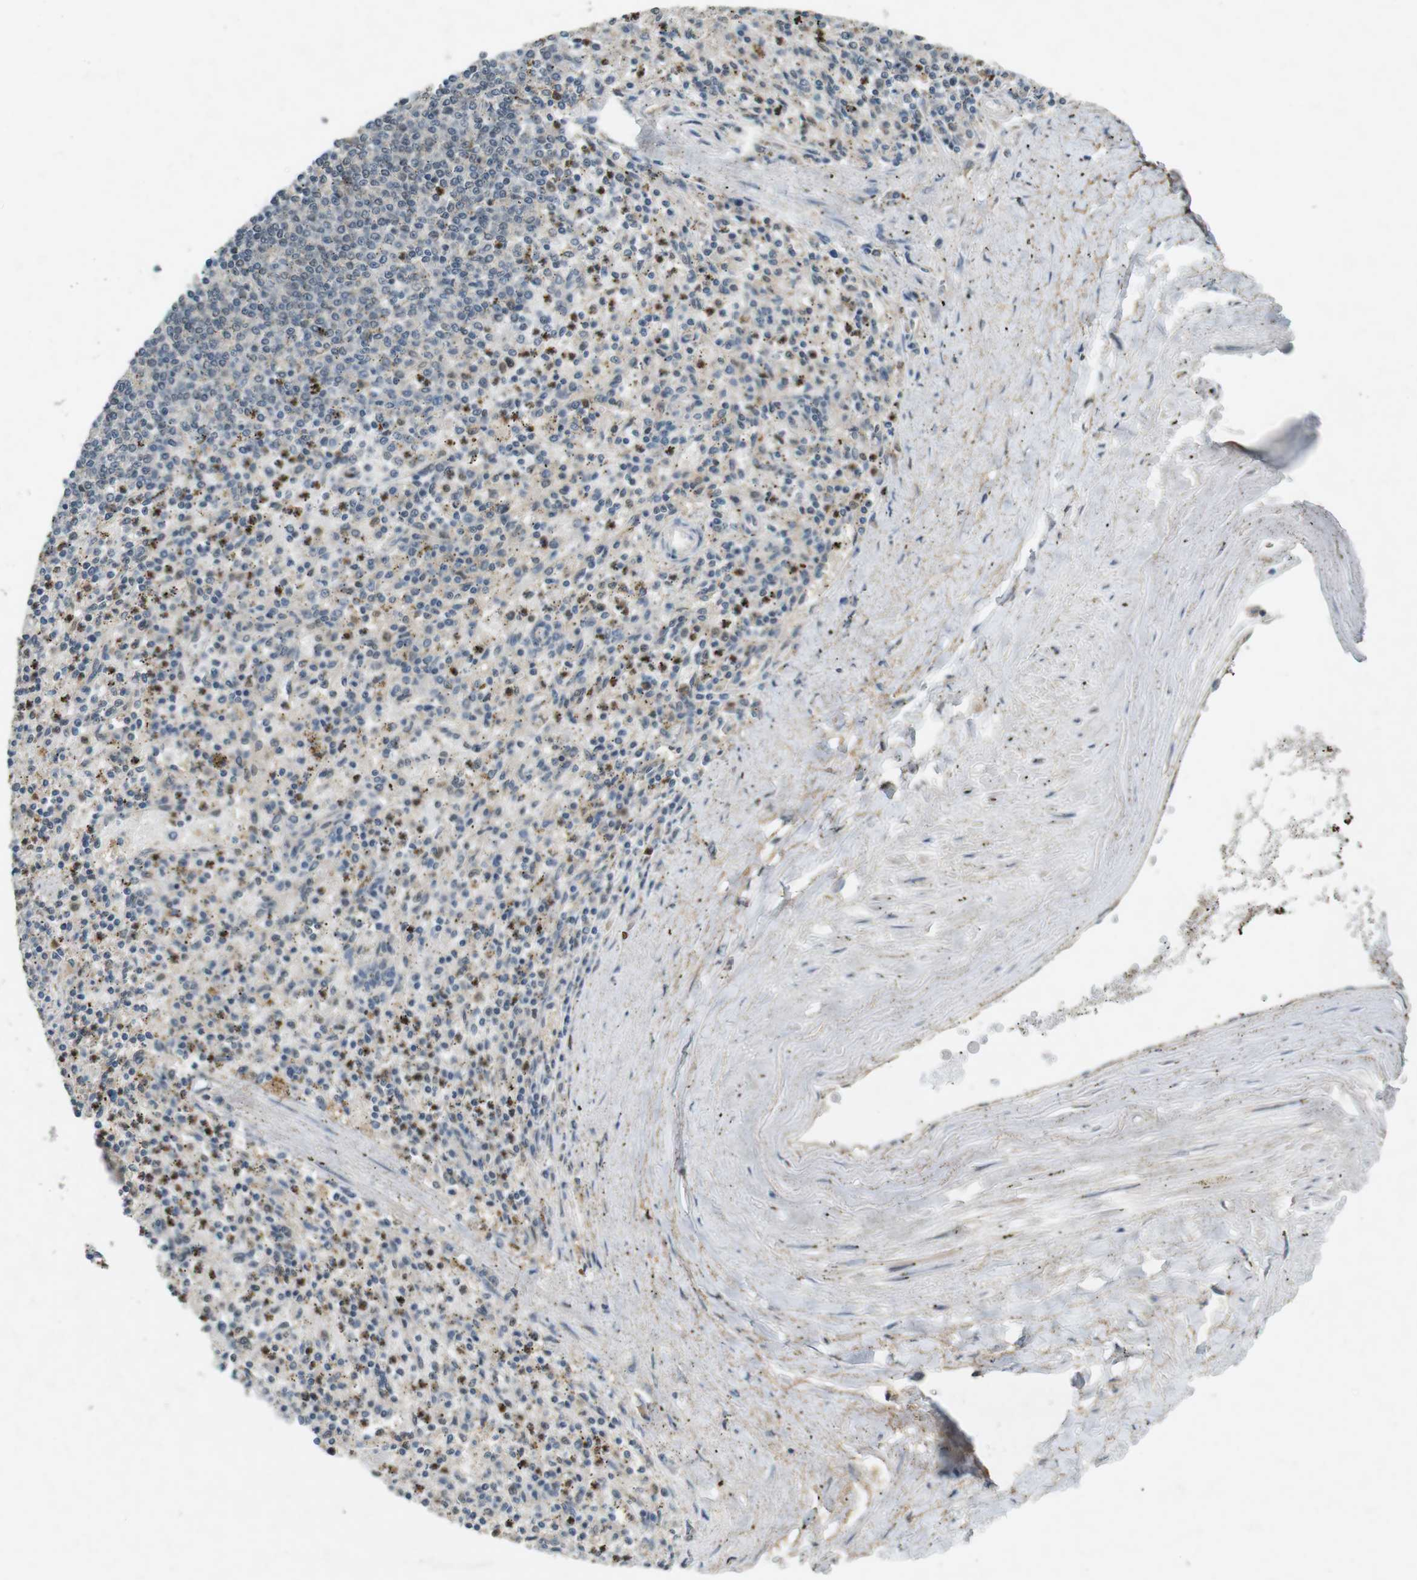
{"staining": {"intensity": "weak", "quantity": "25%-75%", "location": "cytoplasmic/membranous,nuclear"}, "tissue": "spleen", "cell_type": "Cells in red pulp", "image_type": "normal", "snomed": [{"axis": "morphology", "description": "Normal tissue, NOS"}, {"axis": "topography", "description": "Spleen"}], "caption": "Benign spleen shows weak cytoplasmic/membranous,nuclear expression in about 25%-75% of cells in red pulp.", "gene": "CDK14", "patient": {"sex": "male", "age": 72}}